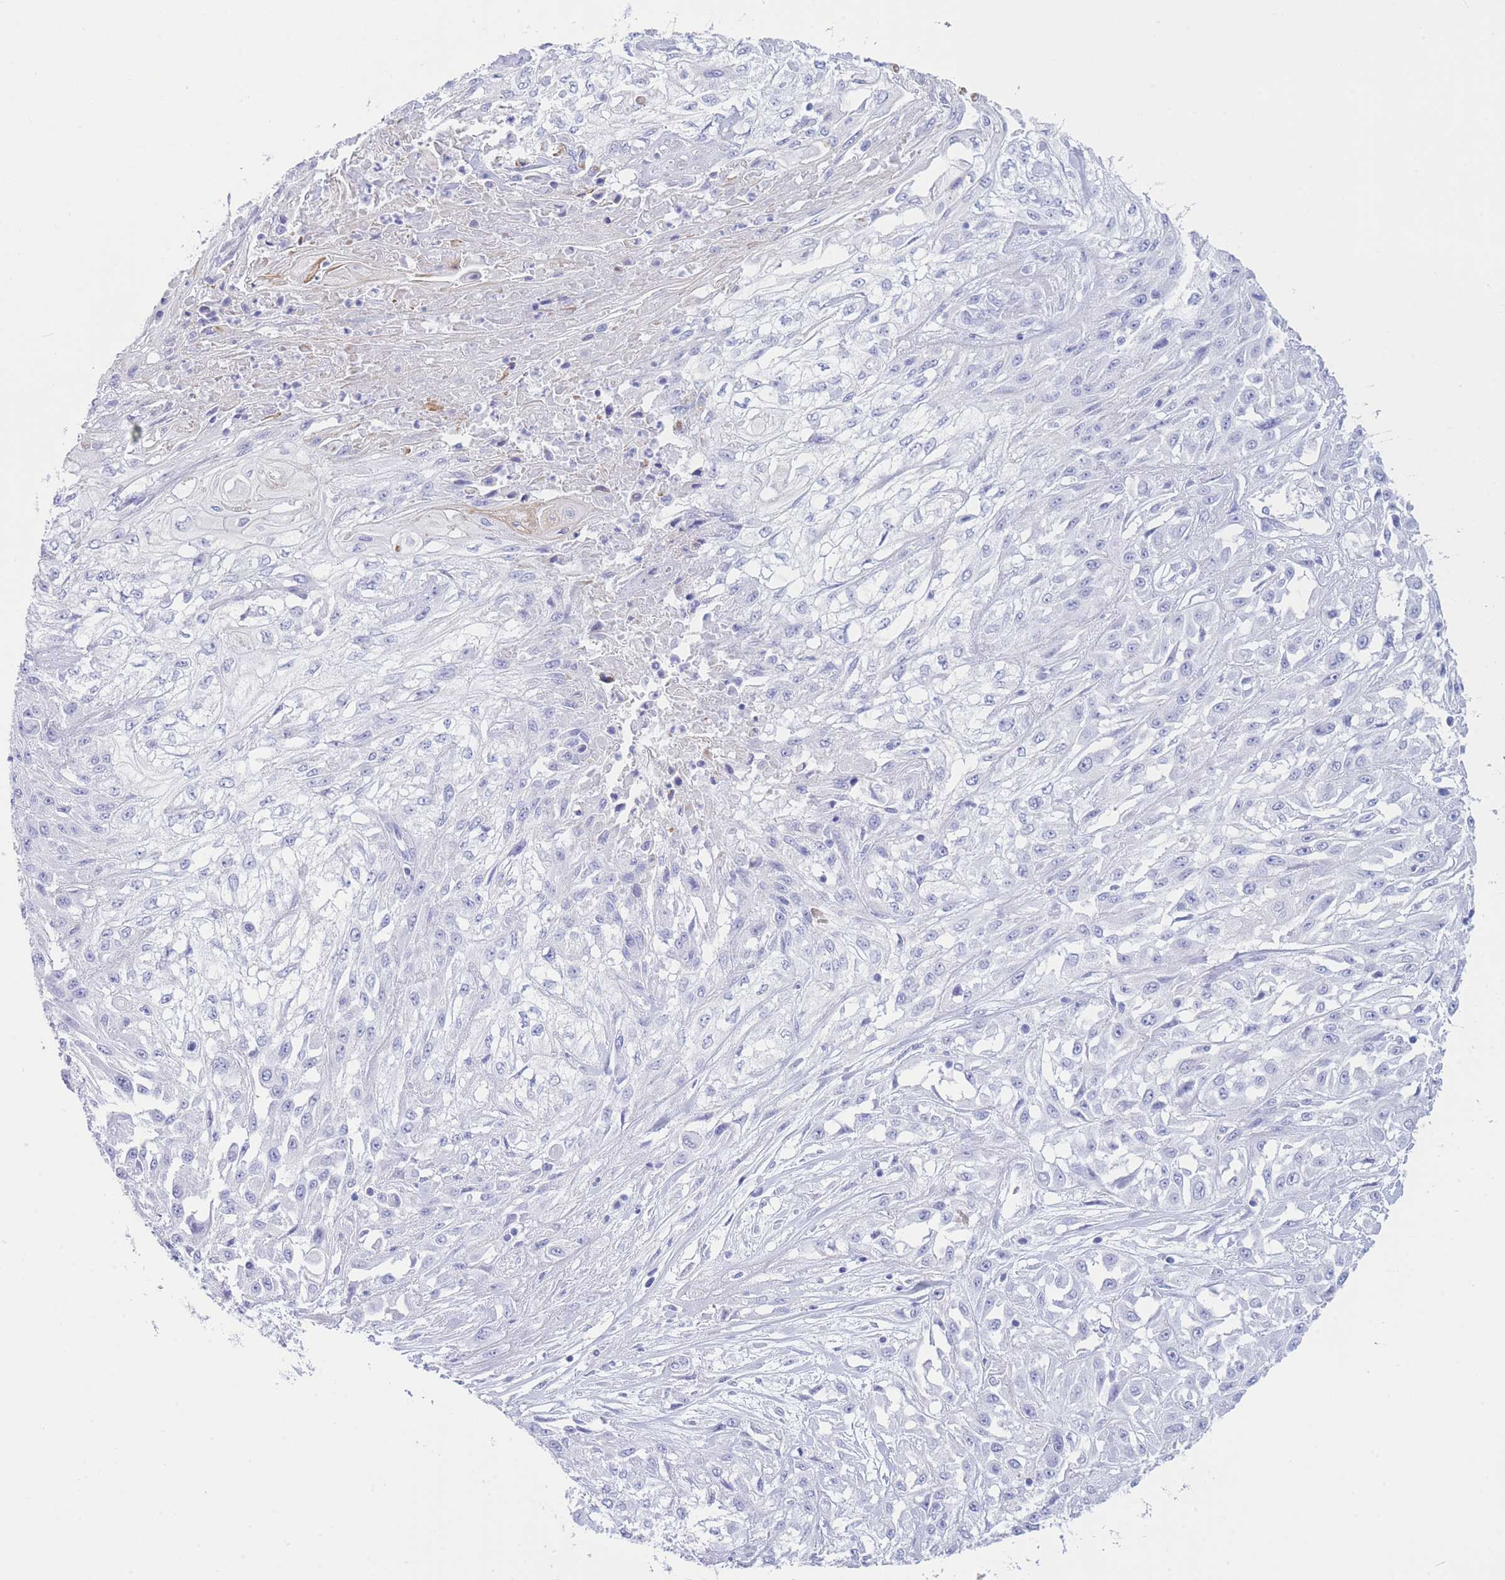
{"staining": {"intensity": "negative", "quantity": "none", "location": "none"}, "tissue": "skin cancer", "cell_type": "Tumor cells", "image_type": "cancer", "snomed": [{"axis": "morphology", "description": "Squamous cell carcinoma, NOS"}, {"axis": "morphology", "description": "Squamous cell carcinoma, metastatic, NOS"}, {"axis": "topography", "description": "Skin"}, {"axis": "topography", "description": "Lymph node"}], "caption": "Skin cancer was stained to show a protein in brown. There is no significant expression in tumor cells.", "gene": "VWA8", "patient": {"sex": "male", "age": 75}}